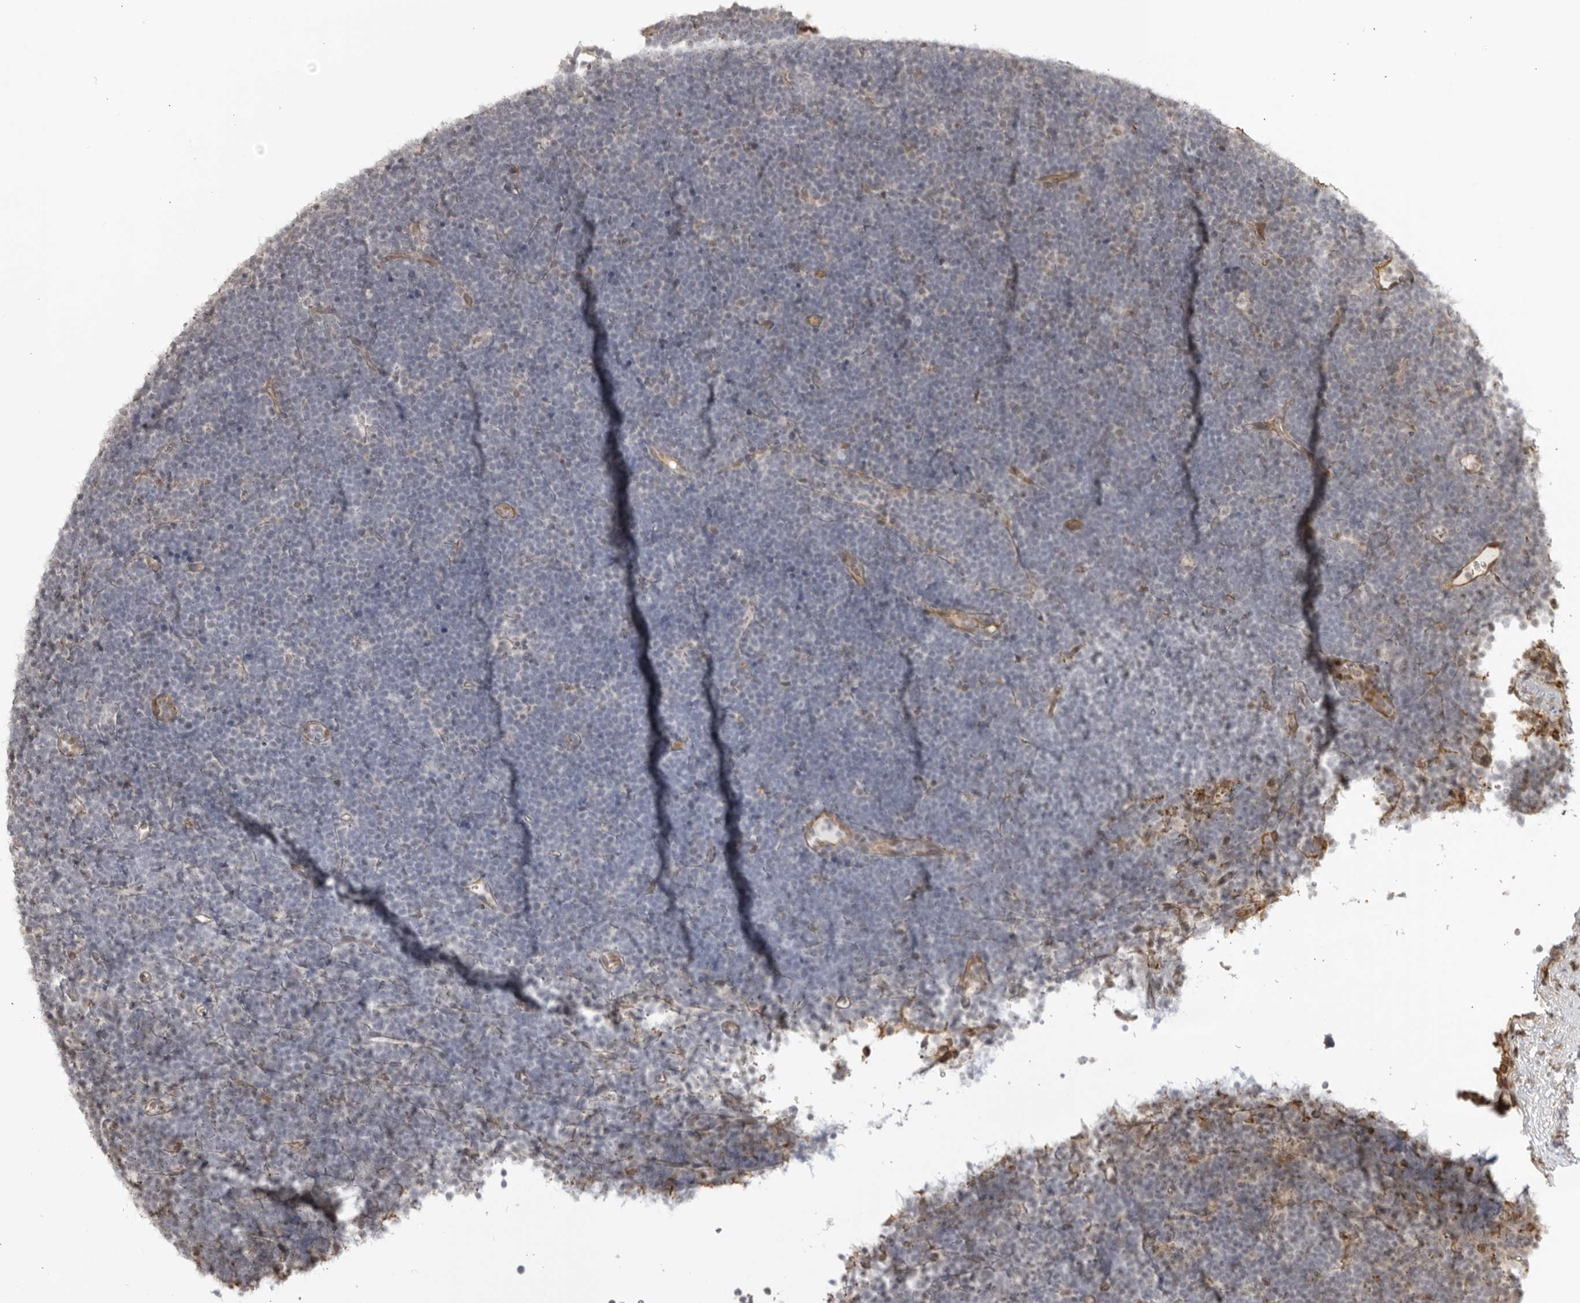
{"staining": {"intensity": "negative", "quantity": "none", "location": "none"}, "tissue": "lymphoma", "cell_type": "Tumor cells", "image_type": "cancer", "snomed": [{"axis": "morphology", "description": "Malignant lymphoma, non-Hodgkin's type, High grade"}, {"axis": "topography", "description": "Lymph node"}], "caption": "DAB (3,3'-diaminobenzidine) immunohistochemical staining of malignant lymphoma, non-Hodgkin's type (high-grade) demonstrates no significant positivity in tumor cells.", "gene": "TCF21", "patient": {"sex": "male", "age": 13}}